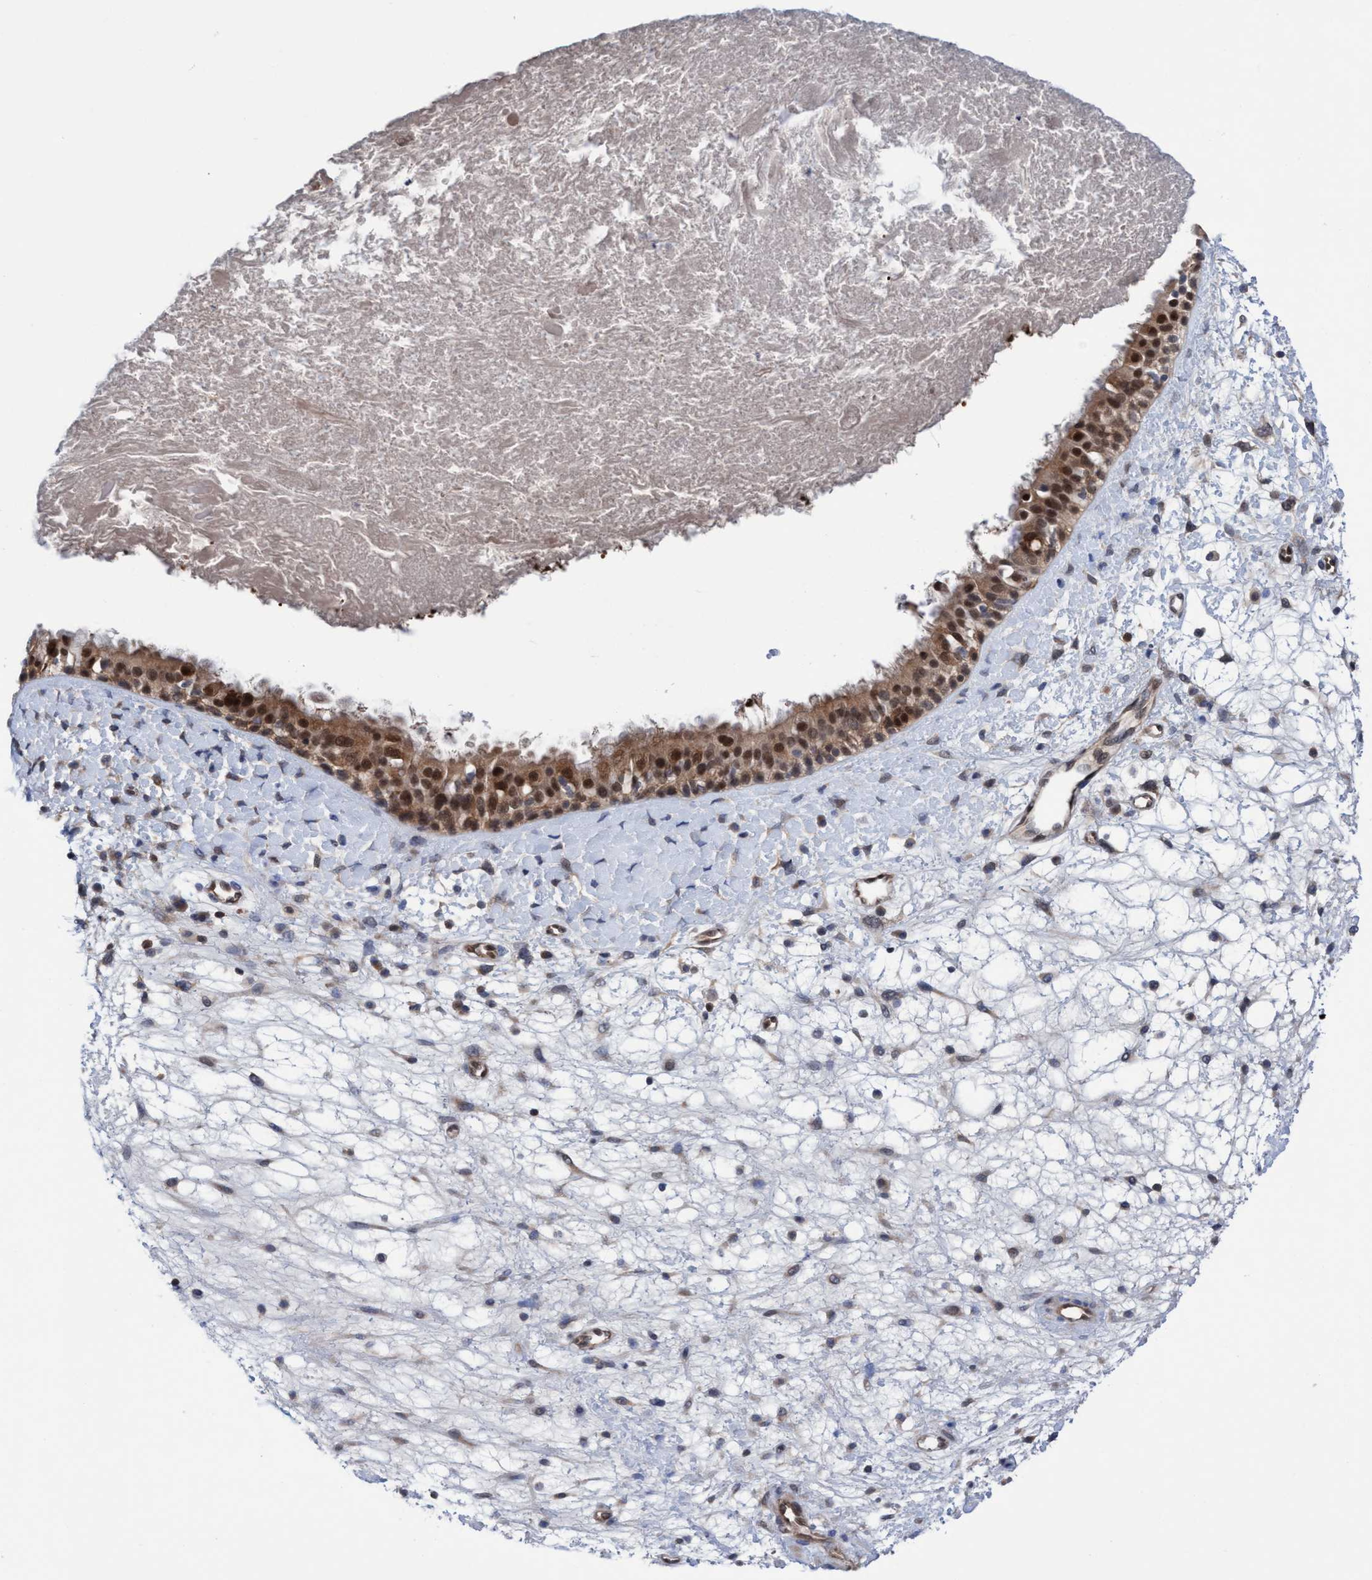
{"staining": {"intensity": "moderate", "quantity": ">75%", "location": "cytoplasmic/membranous,nuclear"}, "tissue": "nasopharynx", "cell_type": "Respiratory epithelial cells", "image_type": "normal", "snomed": [{"axis": "morphology", "description": "Normal tissue, NOS"}, {"axis": "topography", "description": "Nasopharynx"}], "caption": "This image displays immunohistochemistry (IHC) staining of benign human nasopharynx, with medium moderate cytoplasmic/membranous,nuclear expression in about >75% of respiratory epithelial cells.", "gene": "GLOD4", "patient": {"sex": "male", "age": 22}}